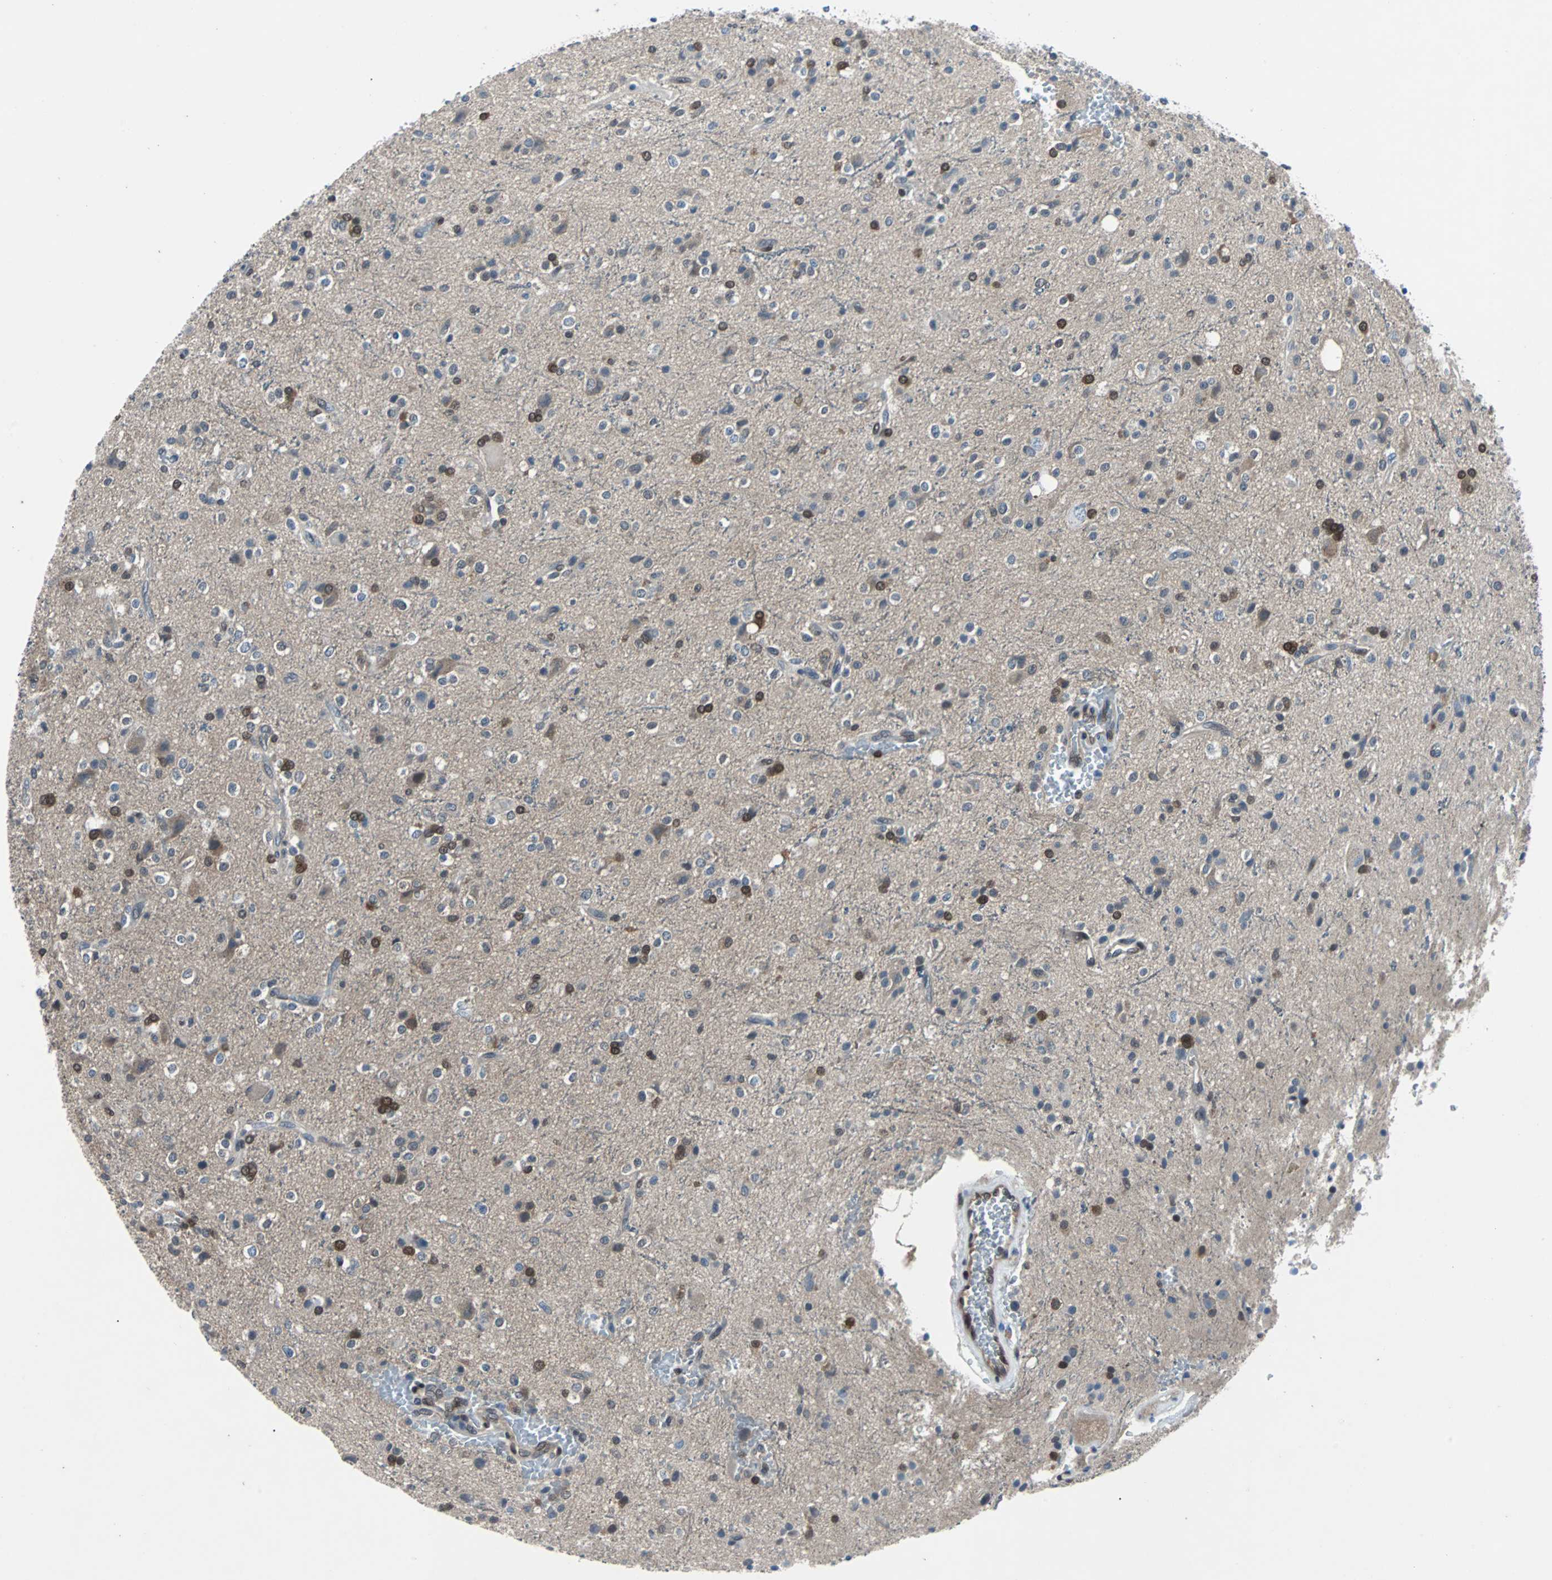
{"staining": {"intensity": "strong", "quantity": "<25%", "location": "nuclear"}, "tissue": "glioma", "cell_type": "Tumor cells", "image_type": "cancer", "snomed": [{"axis": "morphology", "description": "Glioma, malignant, High grade"}, {"axis": "topography", "description": "Brain"}], "caption": "High-grade glioma (malignant) stained with immunohistochemistry reveals strong nuclear positivity in about <25% of tumor cells. The staining is performed using DAB (3,3'-diaminobenzidine) brown chromogen to label protein expression. The nuclei are counter-stained blue using hematoxylin.", "gene": "MAP2K6", "patient": {"sex": "male", "age": 47}}